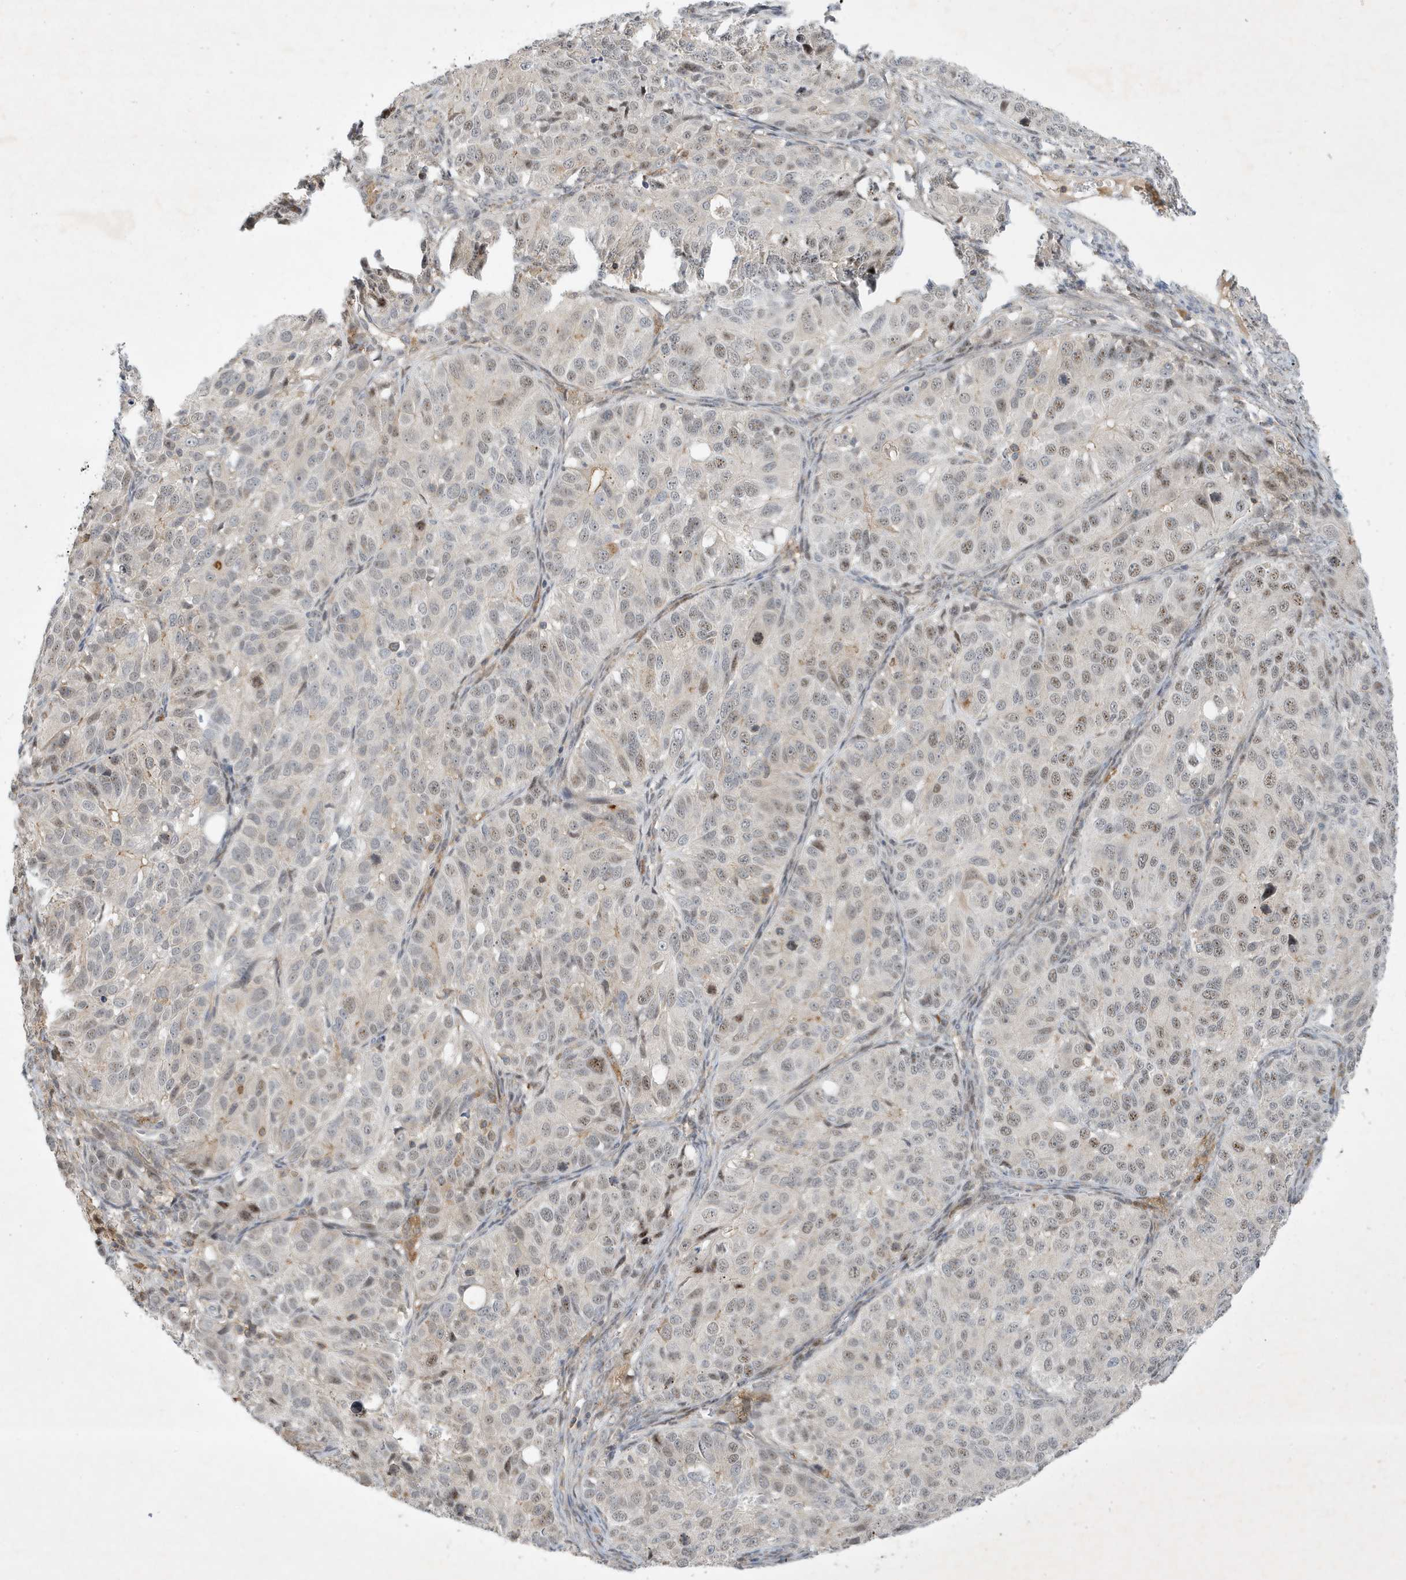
{"staining": {"intensity": "moderate", "quantity": "<25%", "location": "nuclear"}, "tissue": "ovarian cancer", "cell_type": "Tumor cells", "image_type": "cancer", "snomed": [{"axis": "morphology", "description": "Carcinoma, endometroid"}, {"axis": "topography", "description": "Ovary"}], "caption": "Approximately <25% of tumor cells in endometroid carcinoma (ovarian) display moderate nuclear protein positivity as visualized by brown immunohistochemical staining.", "gene": "MAST3", "patient": {"sex": "female", "age": 51}}